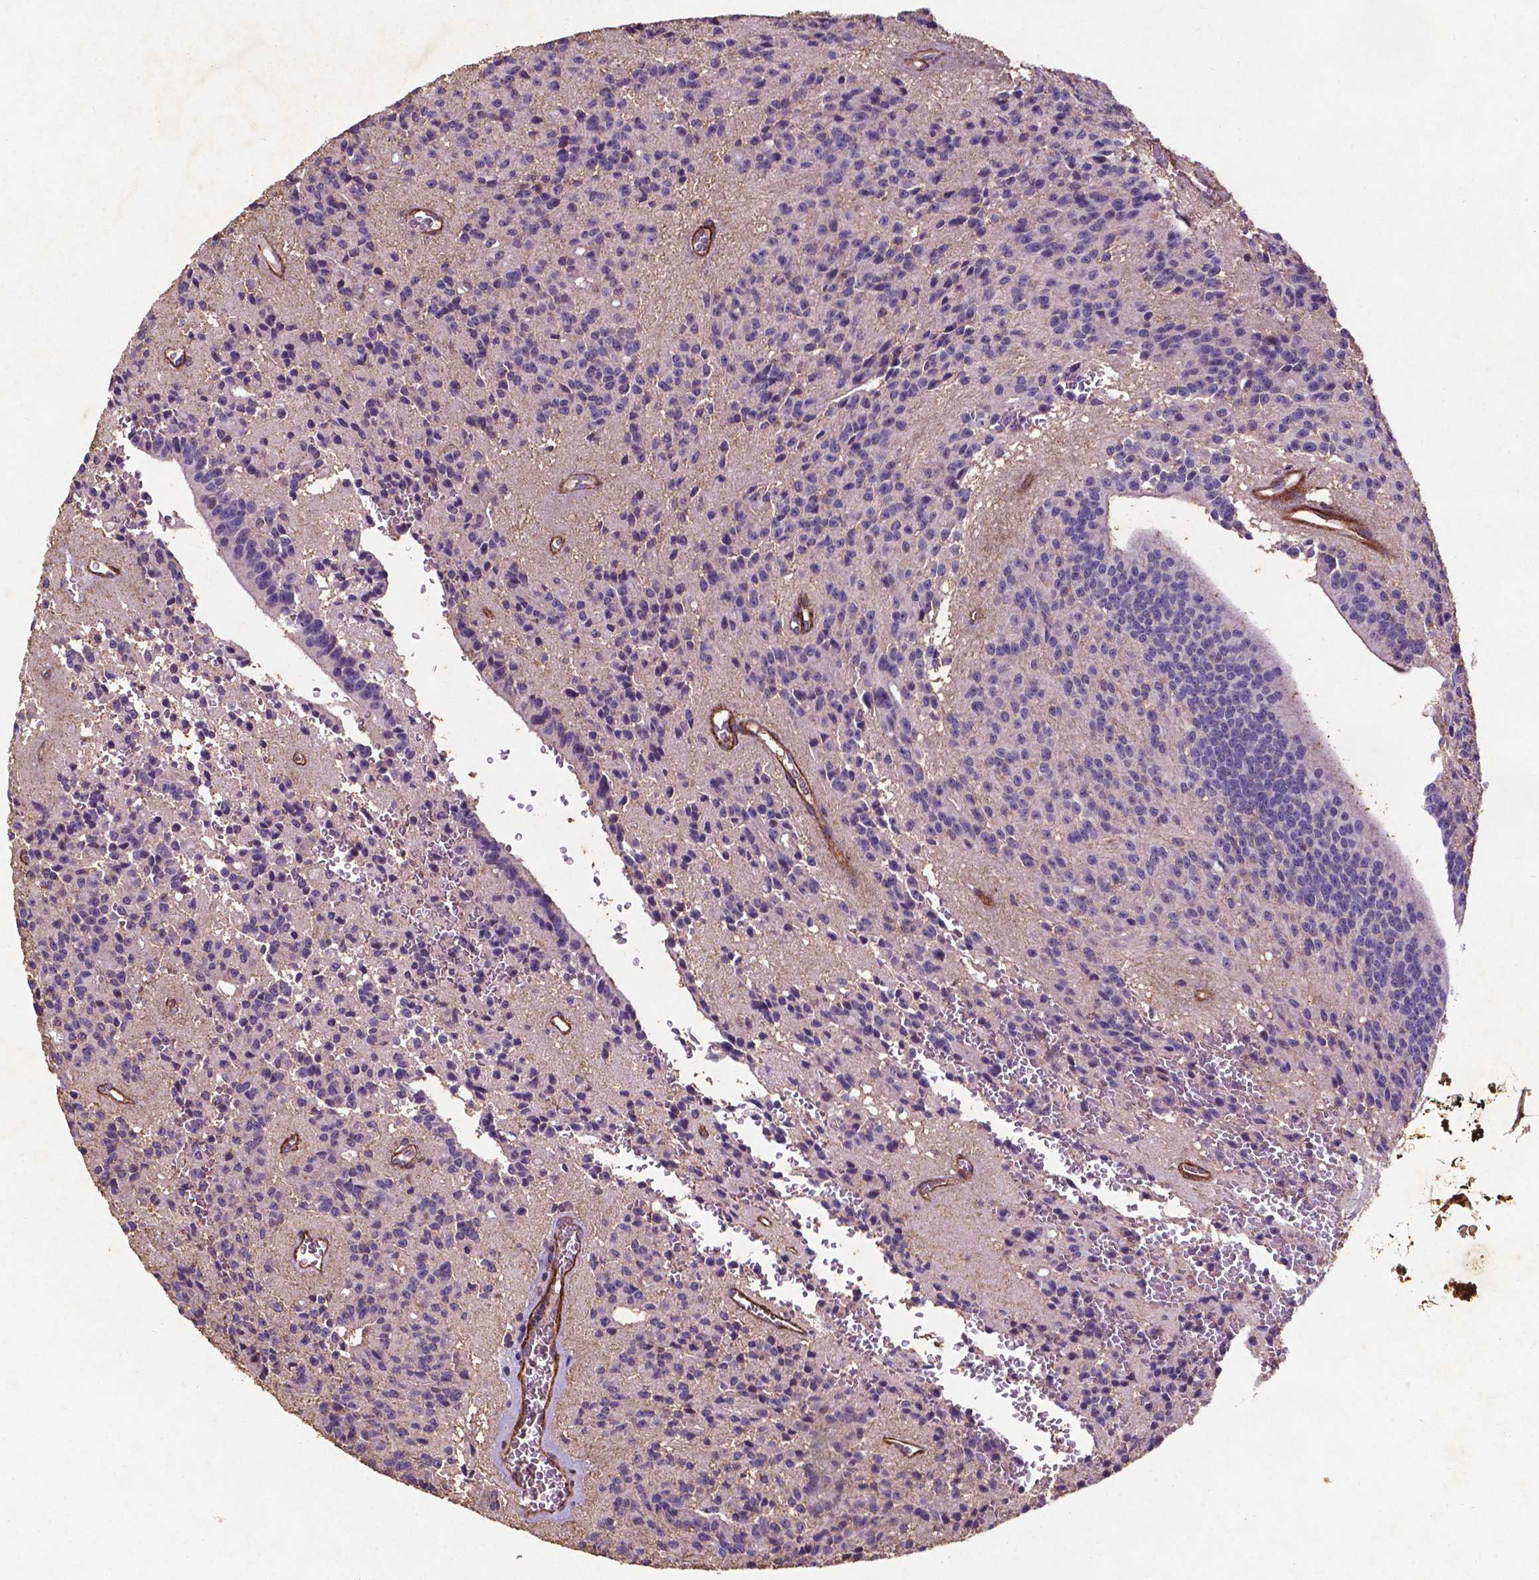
{"staining": {"intensity": "negative", "quantity": "none", "location": "none"}, "tissue": "glioma", "cell_type": "Tumor cells", "image_type": "cancer", "snomed": [{"axis": "morphology", "description": "Glioma, malignant, Low grade"}, {"axis": "topography", "description": "Brain"}], "caption": "Tumor cells show no significant protein expression in glioma. Nuclei are stained in blue.", "gene": "RRAS", "patient": {"sex": "male", "age": 31}}